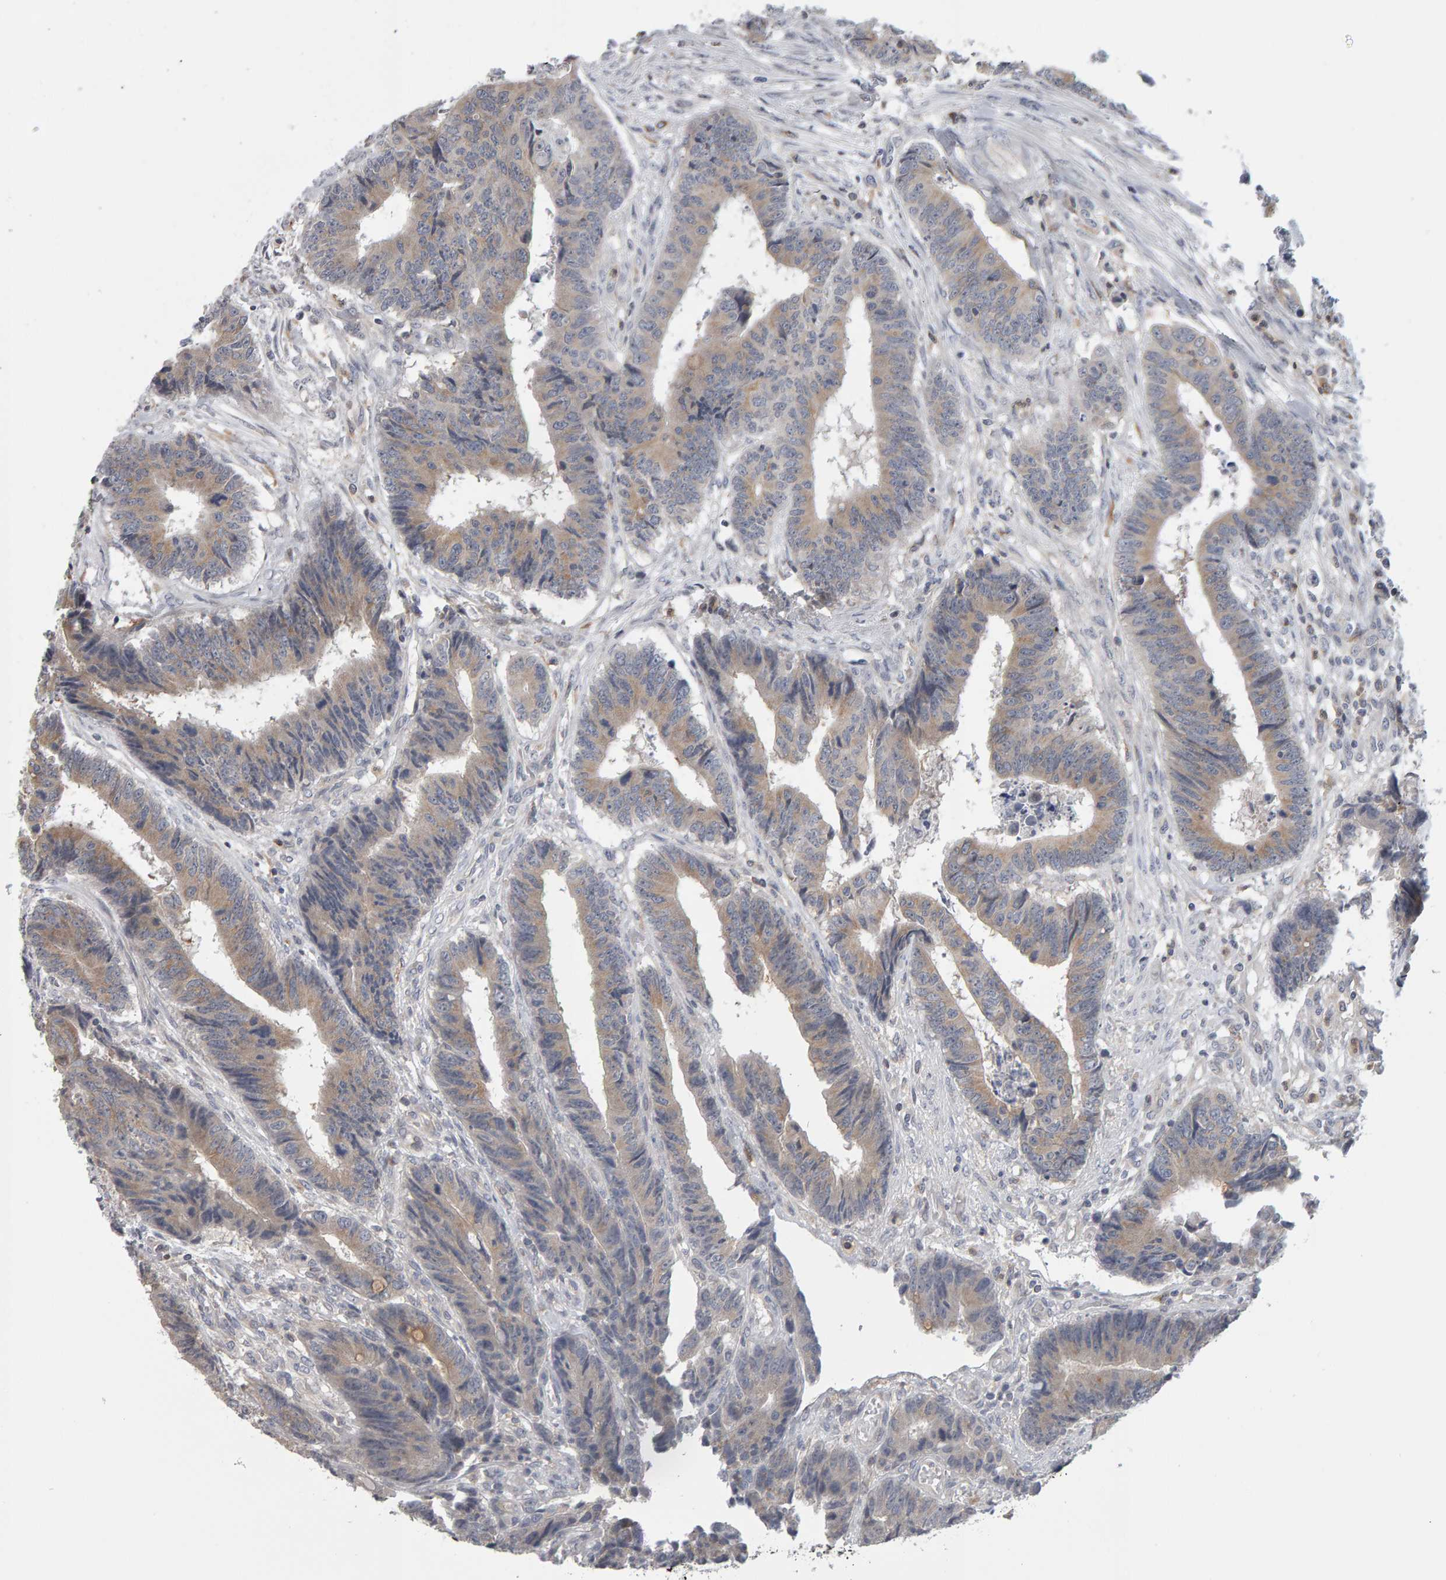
{"staining": {"intensity": "weak", "quantity": ">75%", "location": "cytoplasmic/membranous"}, "tissue": "colorectal cancer", "cell_type": "Tumor cells", "image_type": "cancer", "snomed": [{"axis": "morphology", "description": "Adenocarcinoma, NOS"}, {"axis": "topography", "description": "Rectum"}], "caption": "An IHC micrograph of neoplastic tissue is shown. Protein staining in brown highlights weak cytoplasmic/membranous positivity in colorectal cancer within tumor cells.", "gene": "MSRA", "patient": {"sex": "male", "age": 84}}